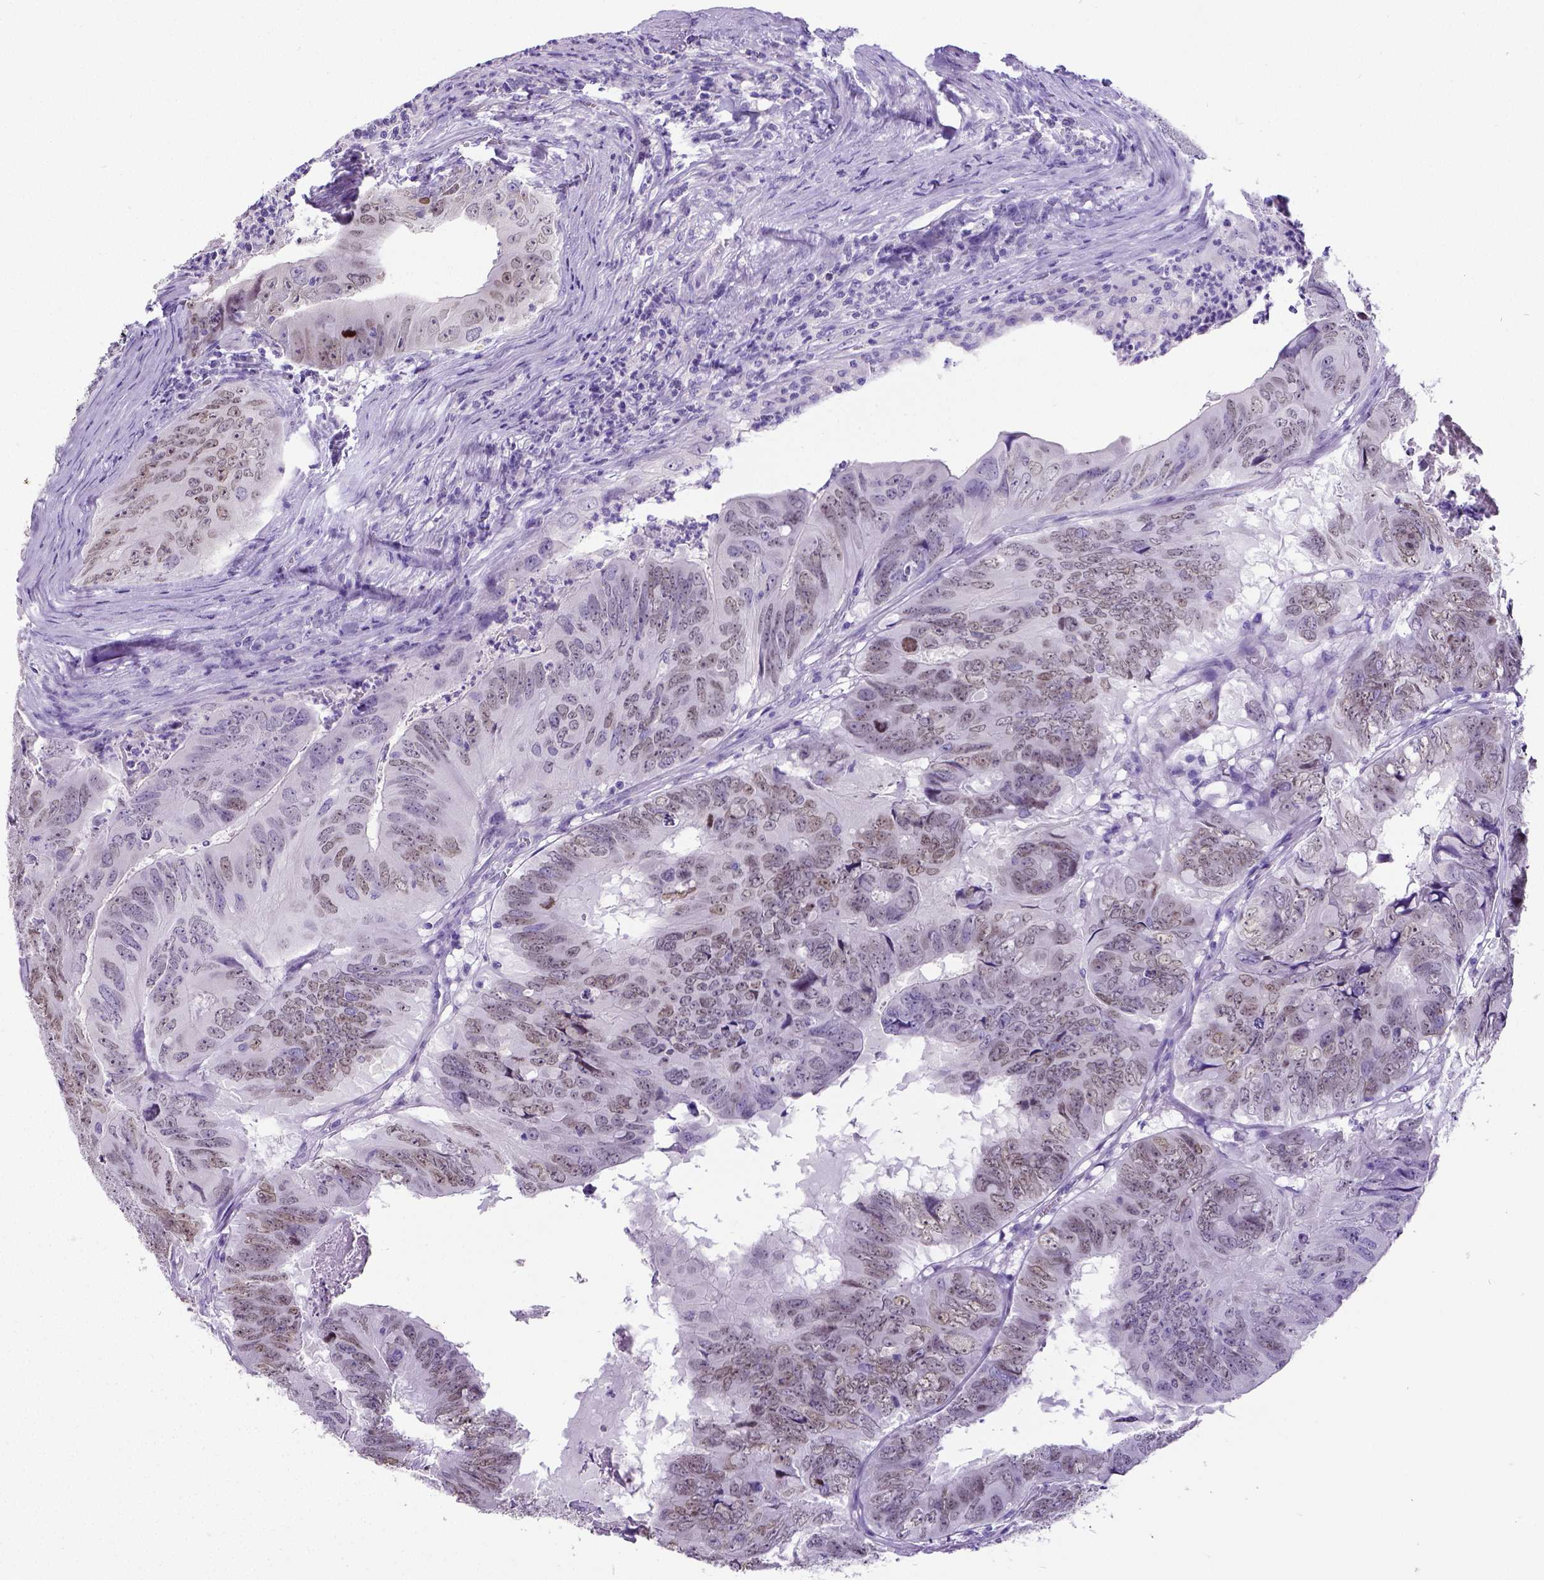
{"staining": {"intensity": "weak", "quantity": "25%-75%", "location": "nuclear"}, "tissue": "colorectal cancer", "cell_type": "Tumor cells", "image_type": "cancer", "snomed": [{"axis": "morphology", "description": "Adenocarcinoma, NOS"}, {"axis": "topography", "description": "Colon"}], "caption": "Protein staining exhibits weak nuclear positivity in about 25%-75% of tumor cells in colorectal adenocarcinoma.", "gene": "SATB2", "patient": {"sex": "male", "age": 79}}